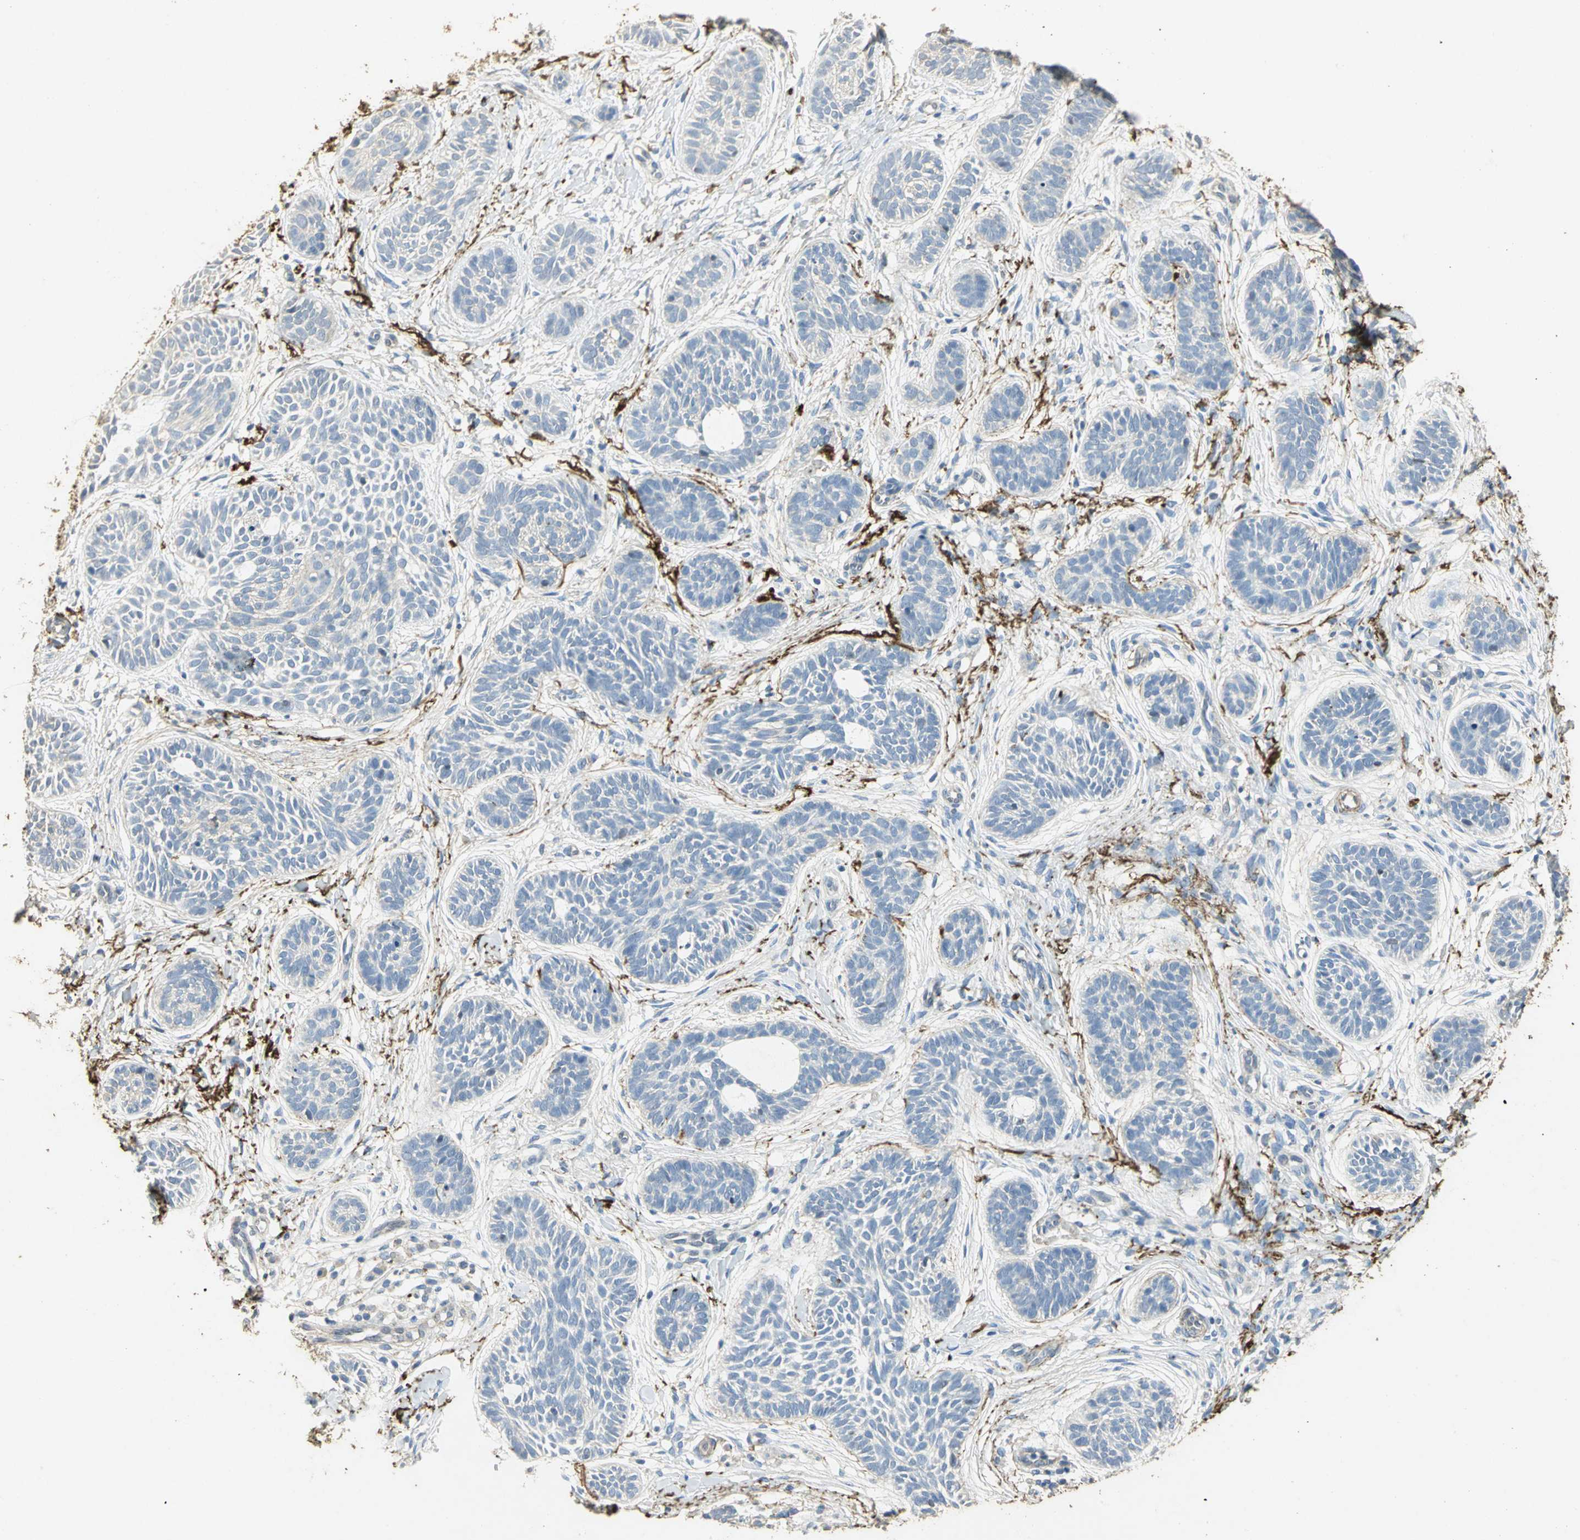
{"staining": {"intensity": "negative", "quantity": "none", "location": "none"}, "tissue": "skin cancer", "cell_type": "Tumor cells", "image_type": "cancer", "snomed": [{"axis": "morphology", "description": "Normal tissue, NOS"}, {"axis": "morphology", "description": "Basal cell carcinoma"}, {"axis": "topography", "description": "Skin"}], "caption": "An immunohistochemistry (IHC) micrograph of skin cancer is shown. There is no staining in tumor cells of skin cancer. Brightfield microscopy of immunohistochemistry stained with DAB (brown) and hematoxylin (blue), captured at high magnification.", "gene": "ASB9", "patient": {"sex": "male", "age": 63}}